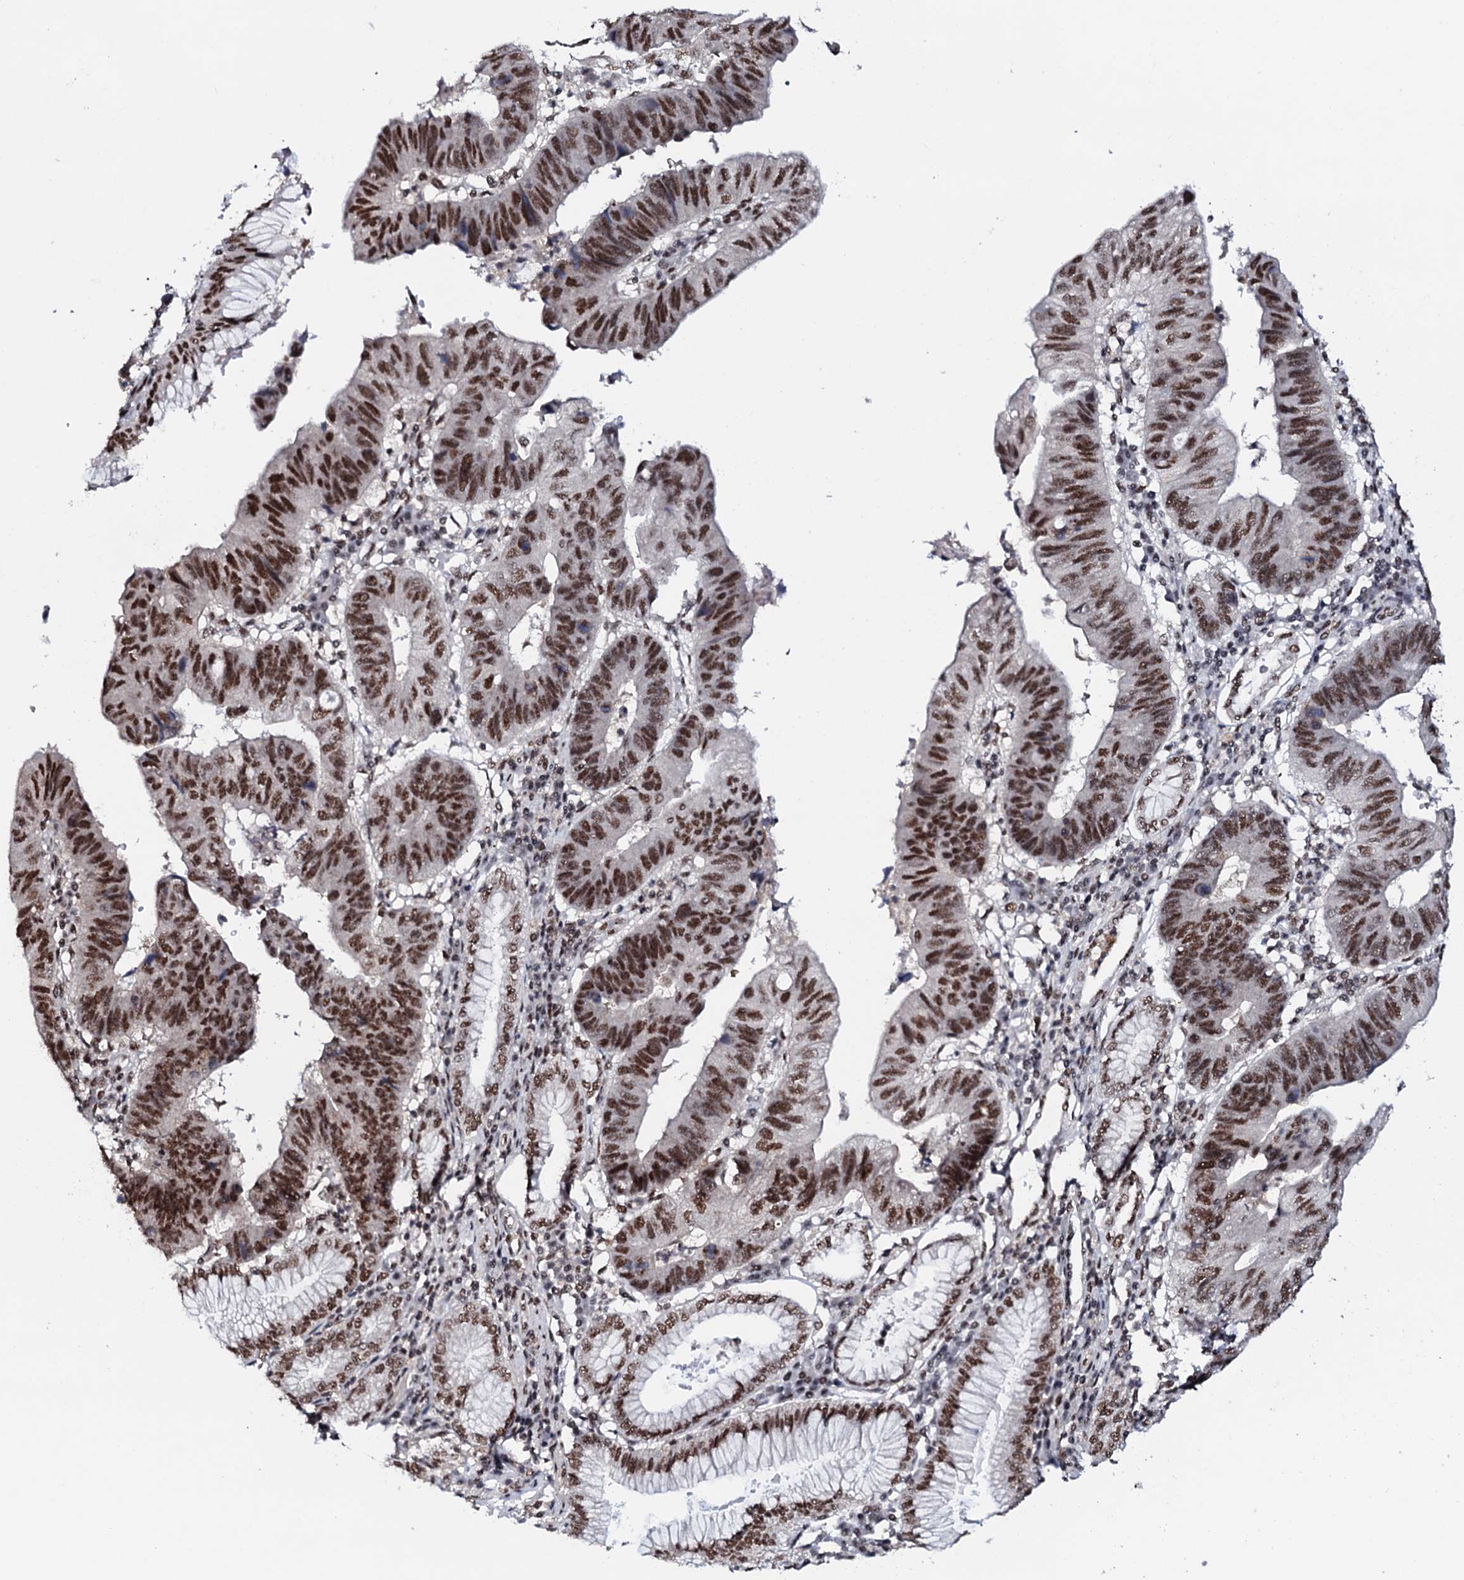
{"staining": {"intensity": "strong", "quantity": ">75%", "location": "nuclear"}, "tissue": "stomach cancer", "cell_type": "Tumor cells", "image_type": "cancer", "snomed": [{"axis": "morphology", "description": "Adenocarcinoma, NOS"}, {"axis": "topography", "description": "Stomach"}], "caption": "An image of stomach cancer (adenocarcinoma) stained for a protein demonstrates strong nuclear brown staining in tumor cells. The staining is performed using DAB brown chromogen to label protein expression. The nuclei are counter-stained blue using hematoxylin.", "gene": "PRPF18", "patient": {"sex": "male", "age": 59}}